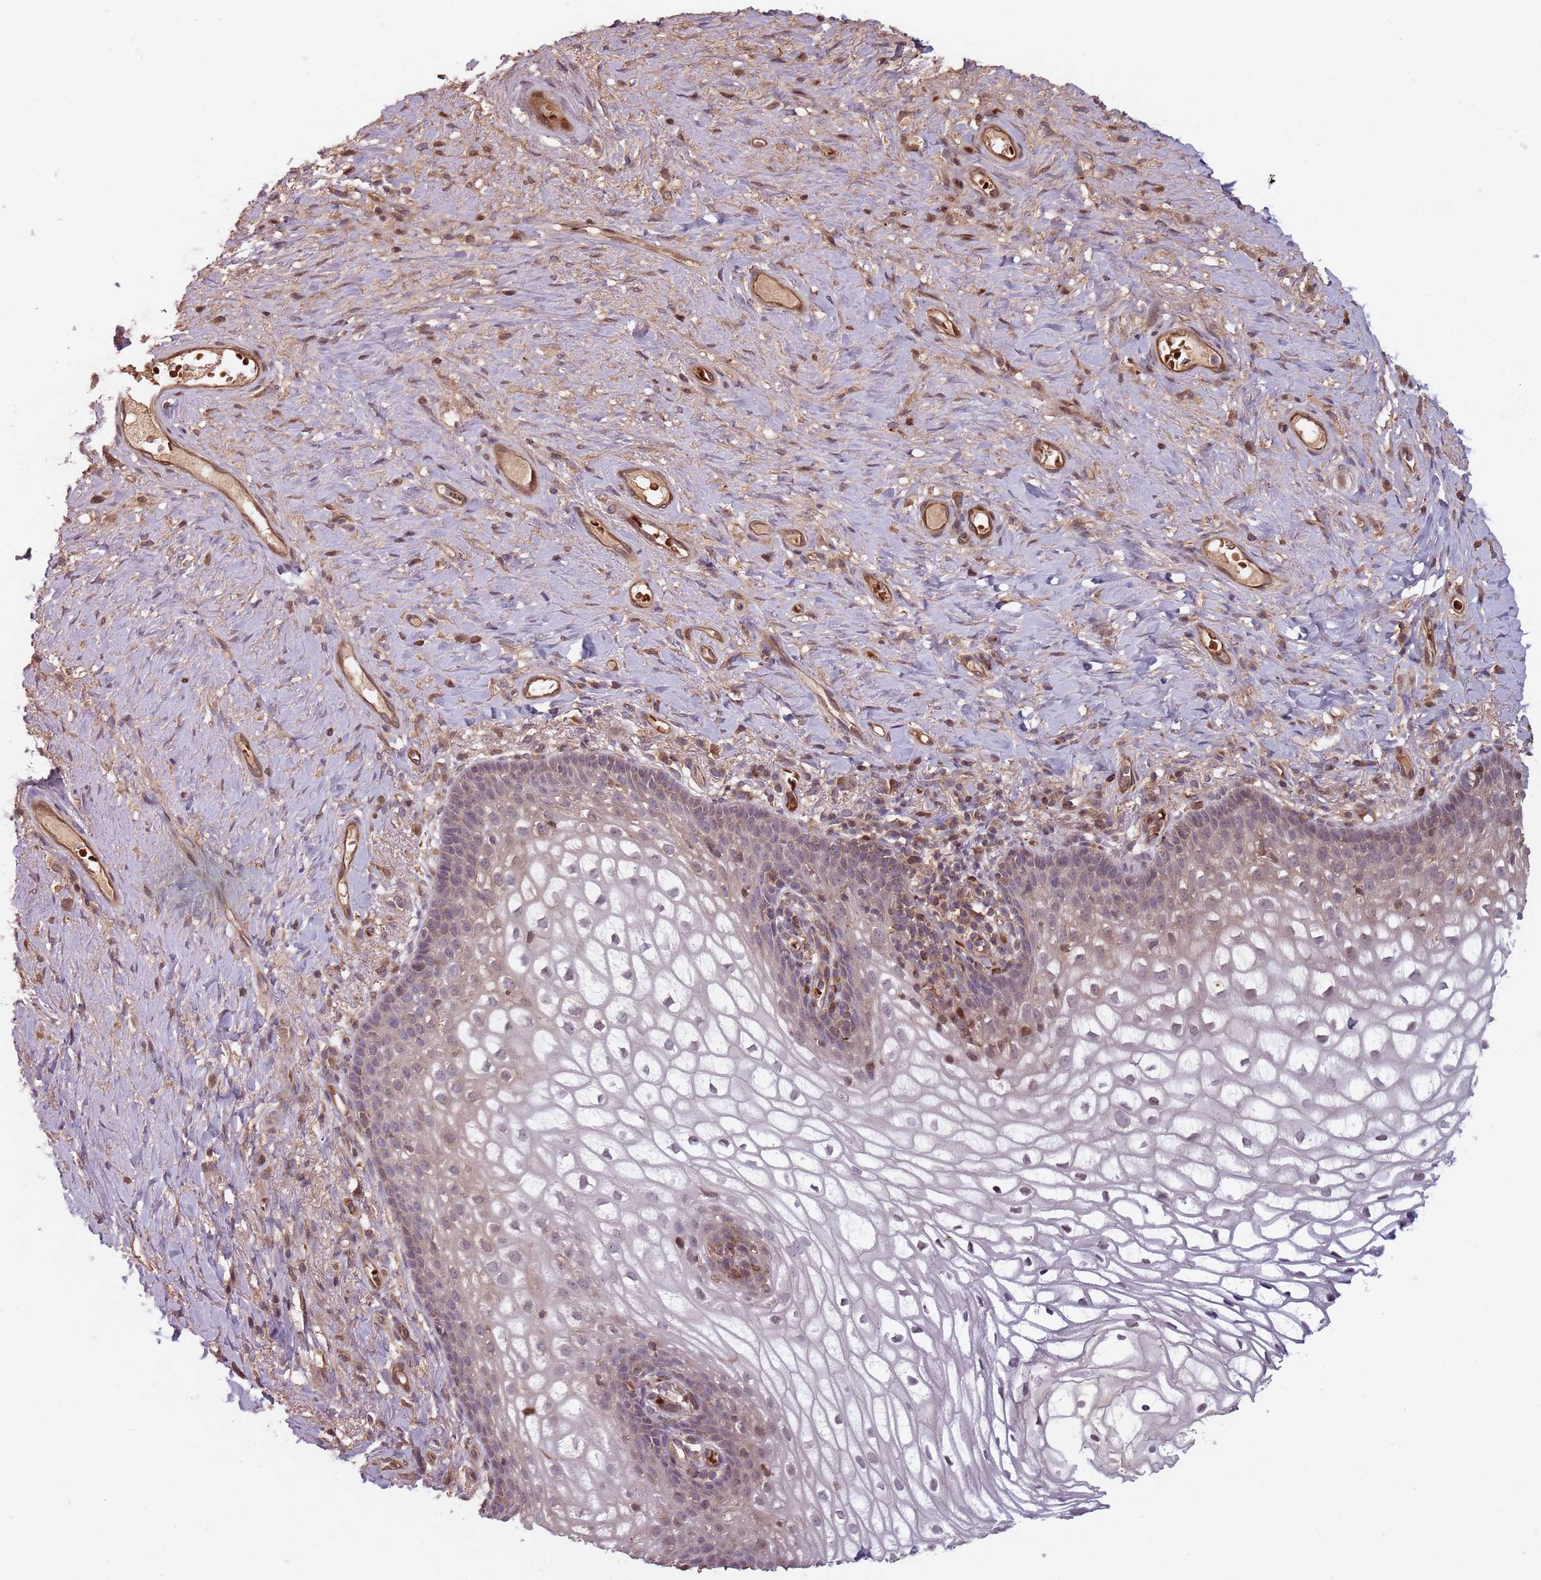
{"staining": {"intensity": "weak", "quantity": "25%-75%", "location": "cytoplasmic/membranous,nuclear"}, "tissue": "vagina", "cell_type": "Squamous epithelial cells", "image_type": "normal", "snomed": [{"axis": "morphology", "description": "Normal tissue, NOS"}, {"axis": "topography", "description": "Vagina"}], "caption": "Protein staining of unremarkable vagina demonstrates weak cytoplasmic/membranous,nuclear expression in about 25%-75% of squamous epithelial cells. (DAB (3,3'-diaminobenzidine) IHC, brown staining for protein, blue staining for nuclei).", "gene": "GPR180", "patient": {"sex": "female", "age": 60}}